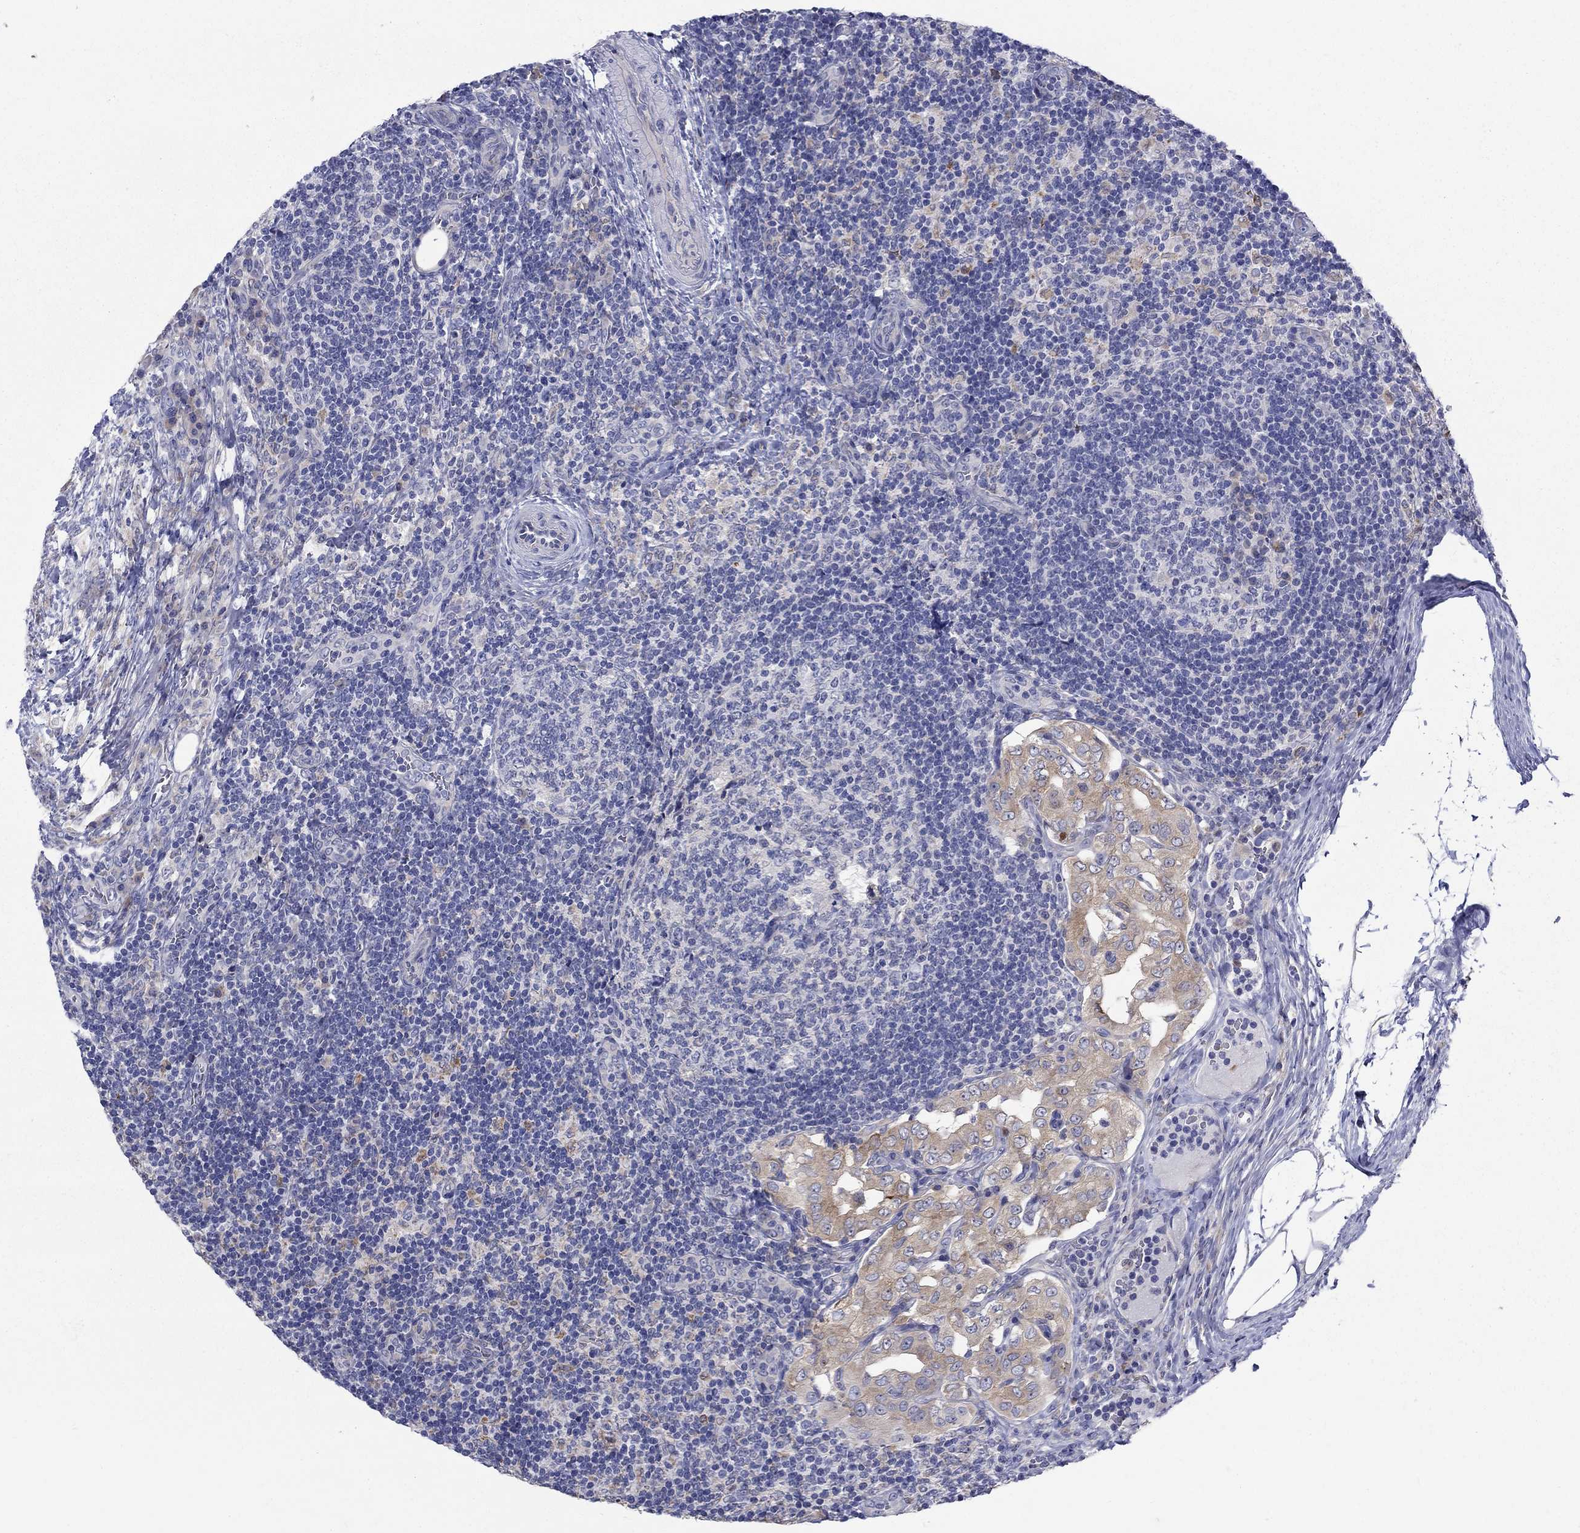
{"staining": {"intensity": "moderate", "quantity": ">75%", "location": "cytoplasmic/membranous"}, "tissue": "thyroid cancer", "cell_type": "Tumor cells", "image_type": "cancer", "snomed": [{"axis": "morphology", "description": "Papillary adenocarcinoma, NOS"}, {"axis": "topography", "description": "Thyroid gland"}], "caption": "This is a photomicrograph of IHC staining of thyroid papillary adenocarcinoma, which shows moderate positivity in the cytoplasmic/membranous of tumor cells.", "gene": "QRFPR", "patient": {"sex": "male", "age": 61}}